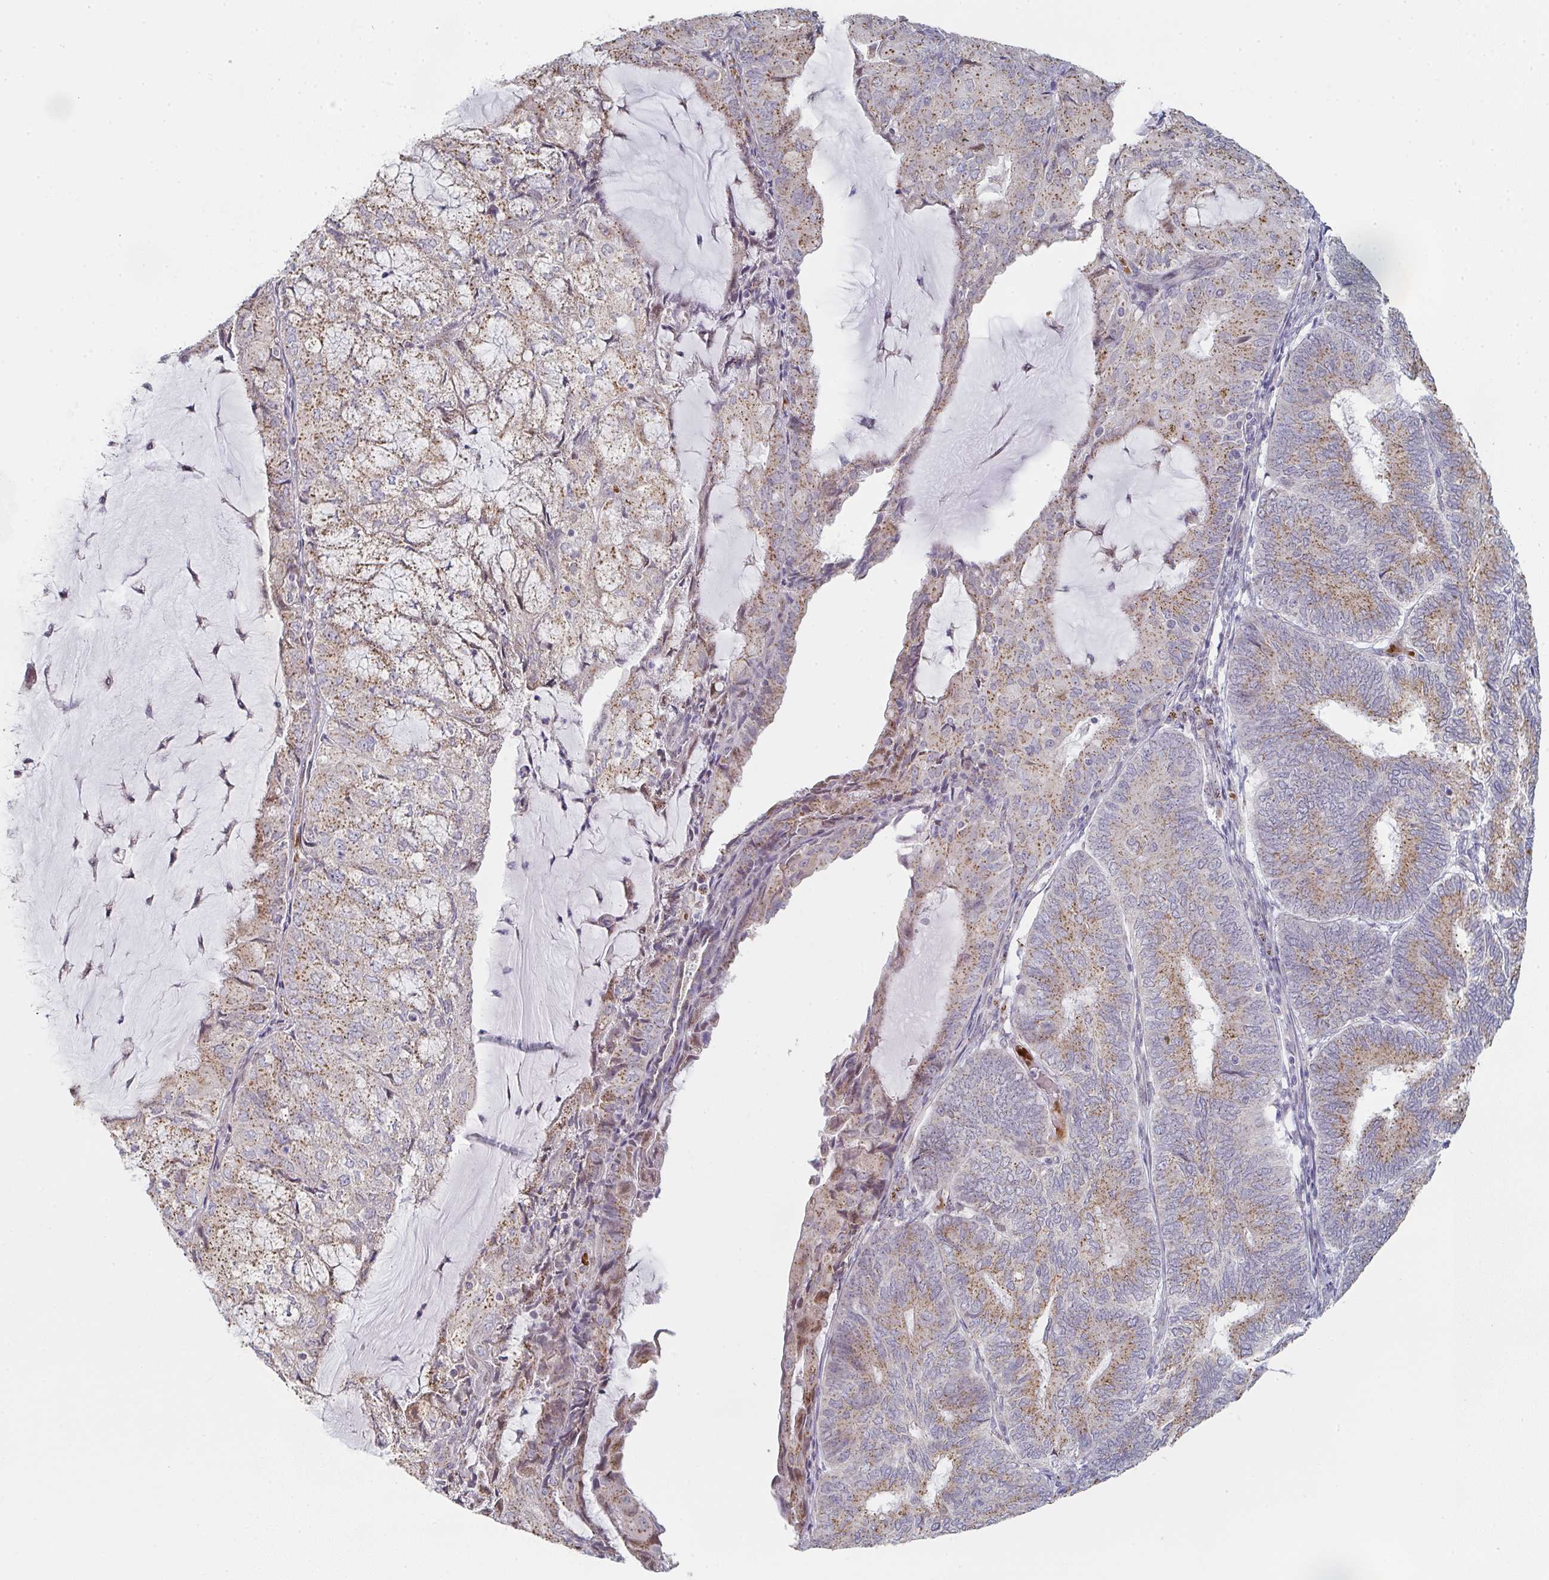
{"staining": {"intensity": "moderate", "quantity": ">75%", "location": "cytoplasmic/membranous"}, "tissue": "endometrial cancer", "cell_type": "Tumor cells", "image_type": "cancer", "snomed": [{"axis": "morphology", "description": "Adenocarcinoma, NOS"}, {"axis": "topography", "description": "Endometrium"}], "caption": "Immunohistochemical staining of endometrial adenocarcinoma shows medium levels of moderate cytoplasmic/membranous protein expression in approximately >75% of tumor cells.", "gene": "ZNF526", "patient": {"sex": "female", "age": 81}}